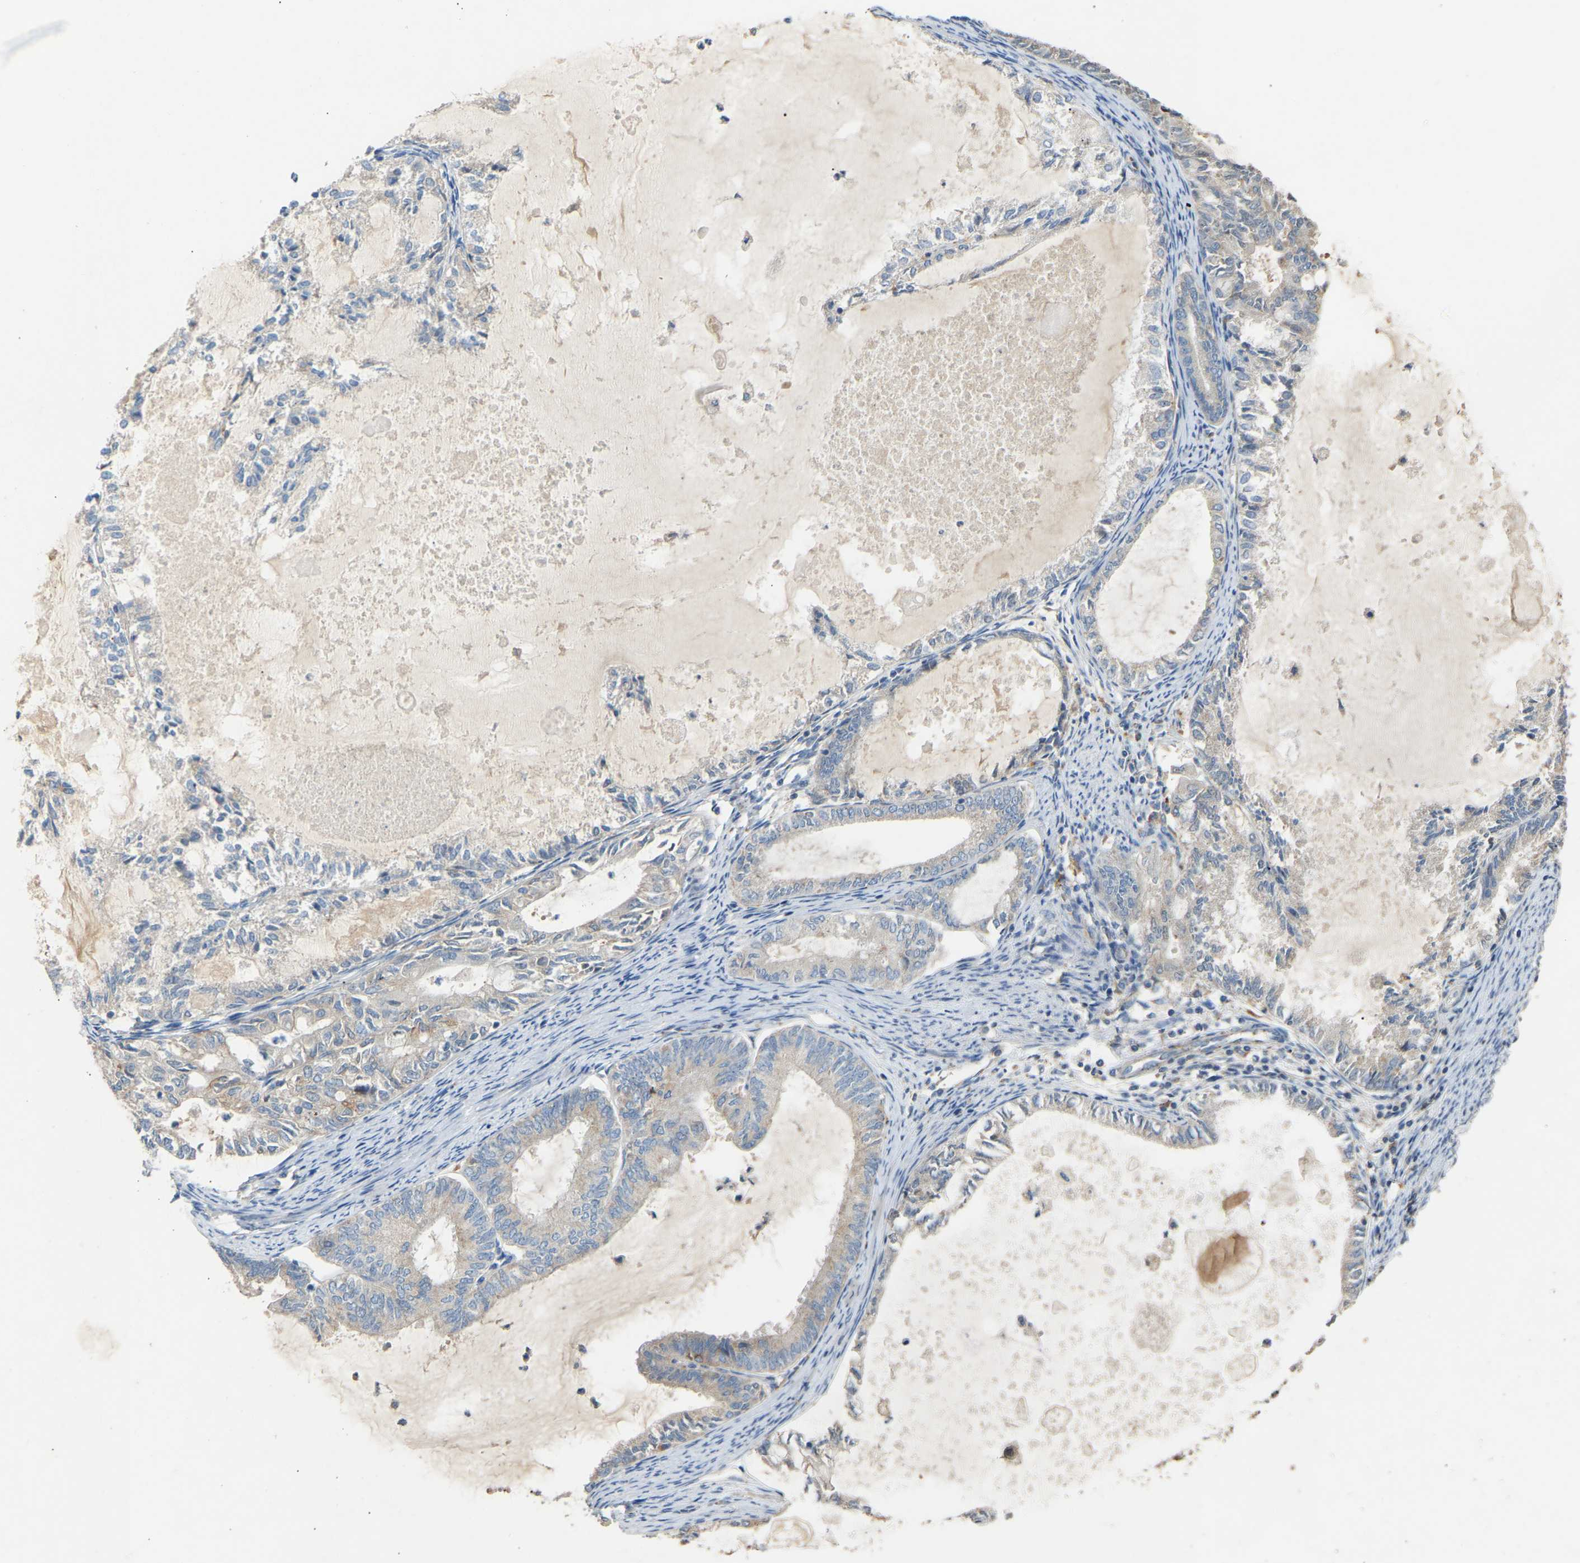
{"staining": {"intensity": "weak", "quantity": "<25%", "location": "cytoplasmic/membranous"}, "tissue": "endometrial cancer", "cell_type": "Tumor cells", "image_type": "cancer", "snomed": [{"axis": "morphology", "description": "Adenocarcinoma, NOS"}, {"axis": "topography", "description": "Endometrium"}], "caption": "Photomicrograph shows no protein positivity in tumor cells of adenocarcinoma (endometrial) tissue. (Stains: DAB immunohistochemistry (IHC) with hematoxylin counter stain, Microscopy: brightfield microscopy at high magnification).", "gene": "RGP1", "patient": {"sex": "female", "age": 86}}